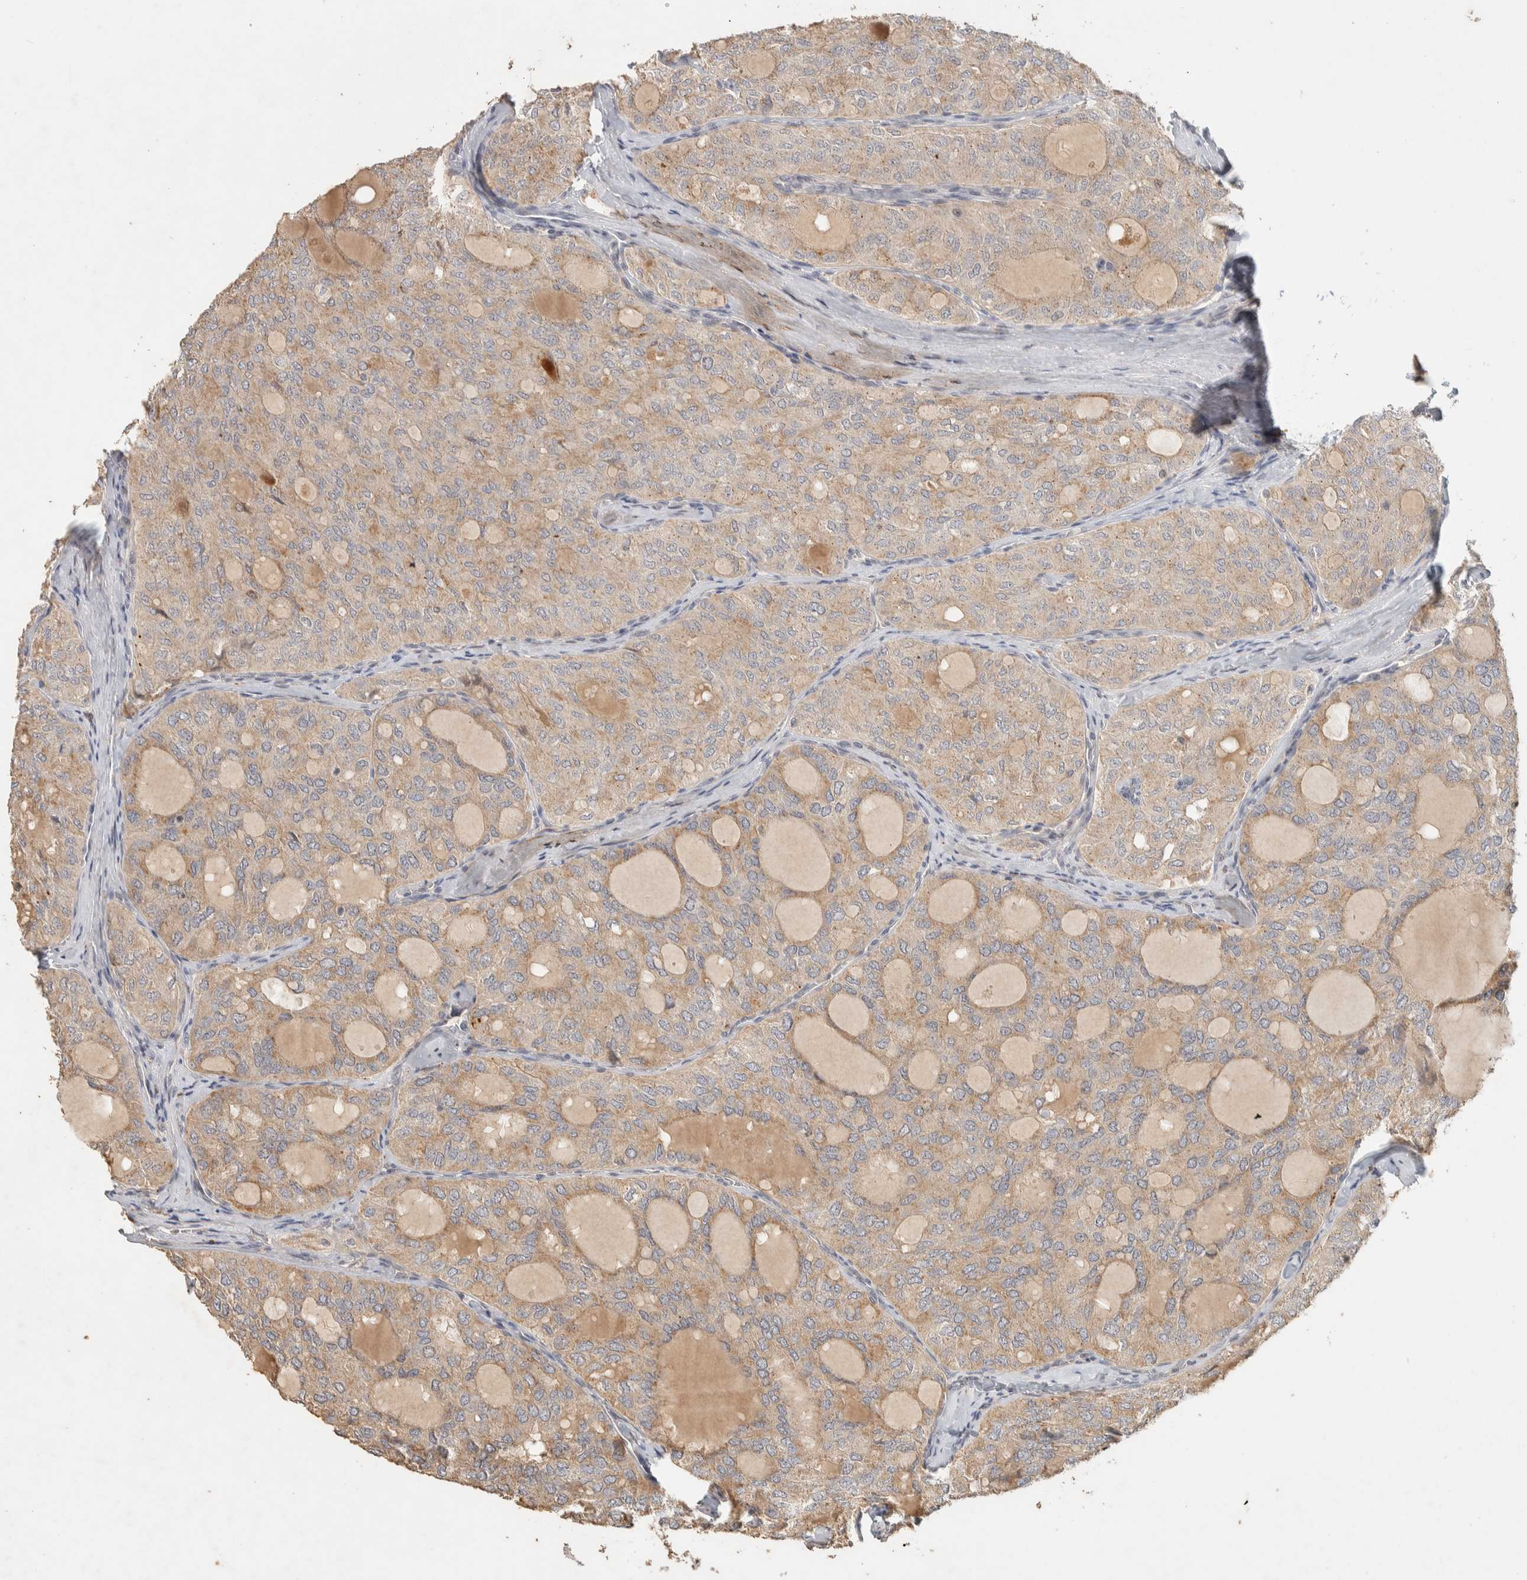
{"staining": {"intensity": "weak", "quantity": ">75%", "location": "cytoplasmic/membranous"}, "tissue": "thyroid cancer", "cell_type": "Tumor cells", "image_type": "cancer", "snomed": [{"axis": "morphology", "description": "Follicular adenoma carcinoma, NOS"}, {"axis": "topography", "description": "Thyroid gland"}], "caption": "Weak cytoplasmic/membranous positivity is seen in about >75% of tumor cells in thyroid follicular adenoma carcinoma. Nuclei are stained in blue.", "gene": "ITPA", "patient": {"sex": "male", "age": 75}}